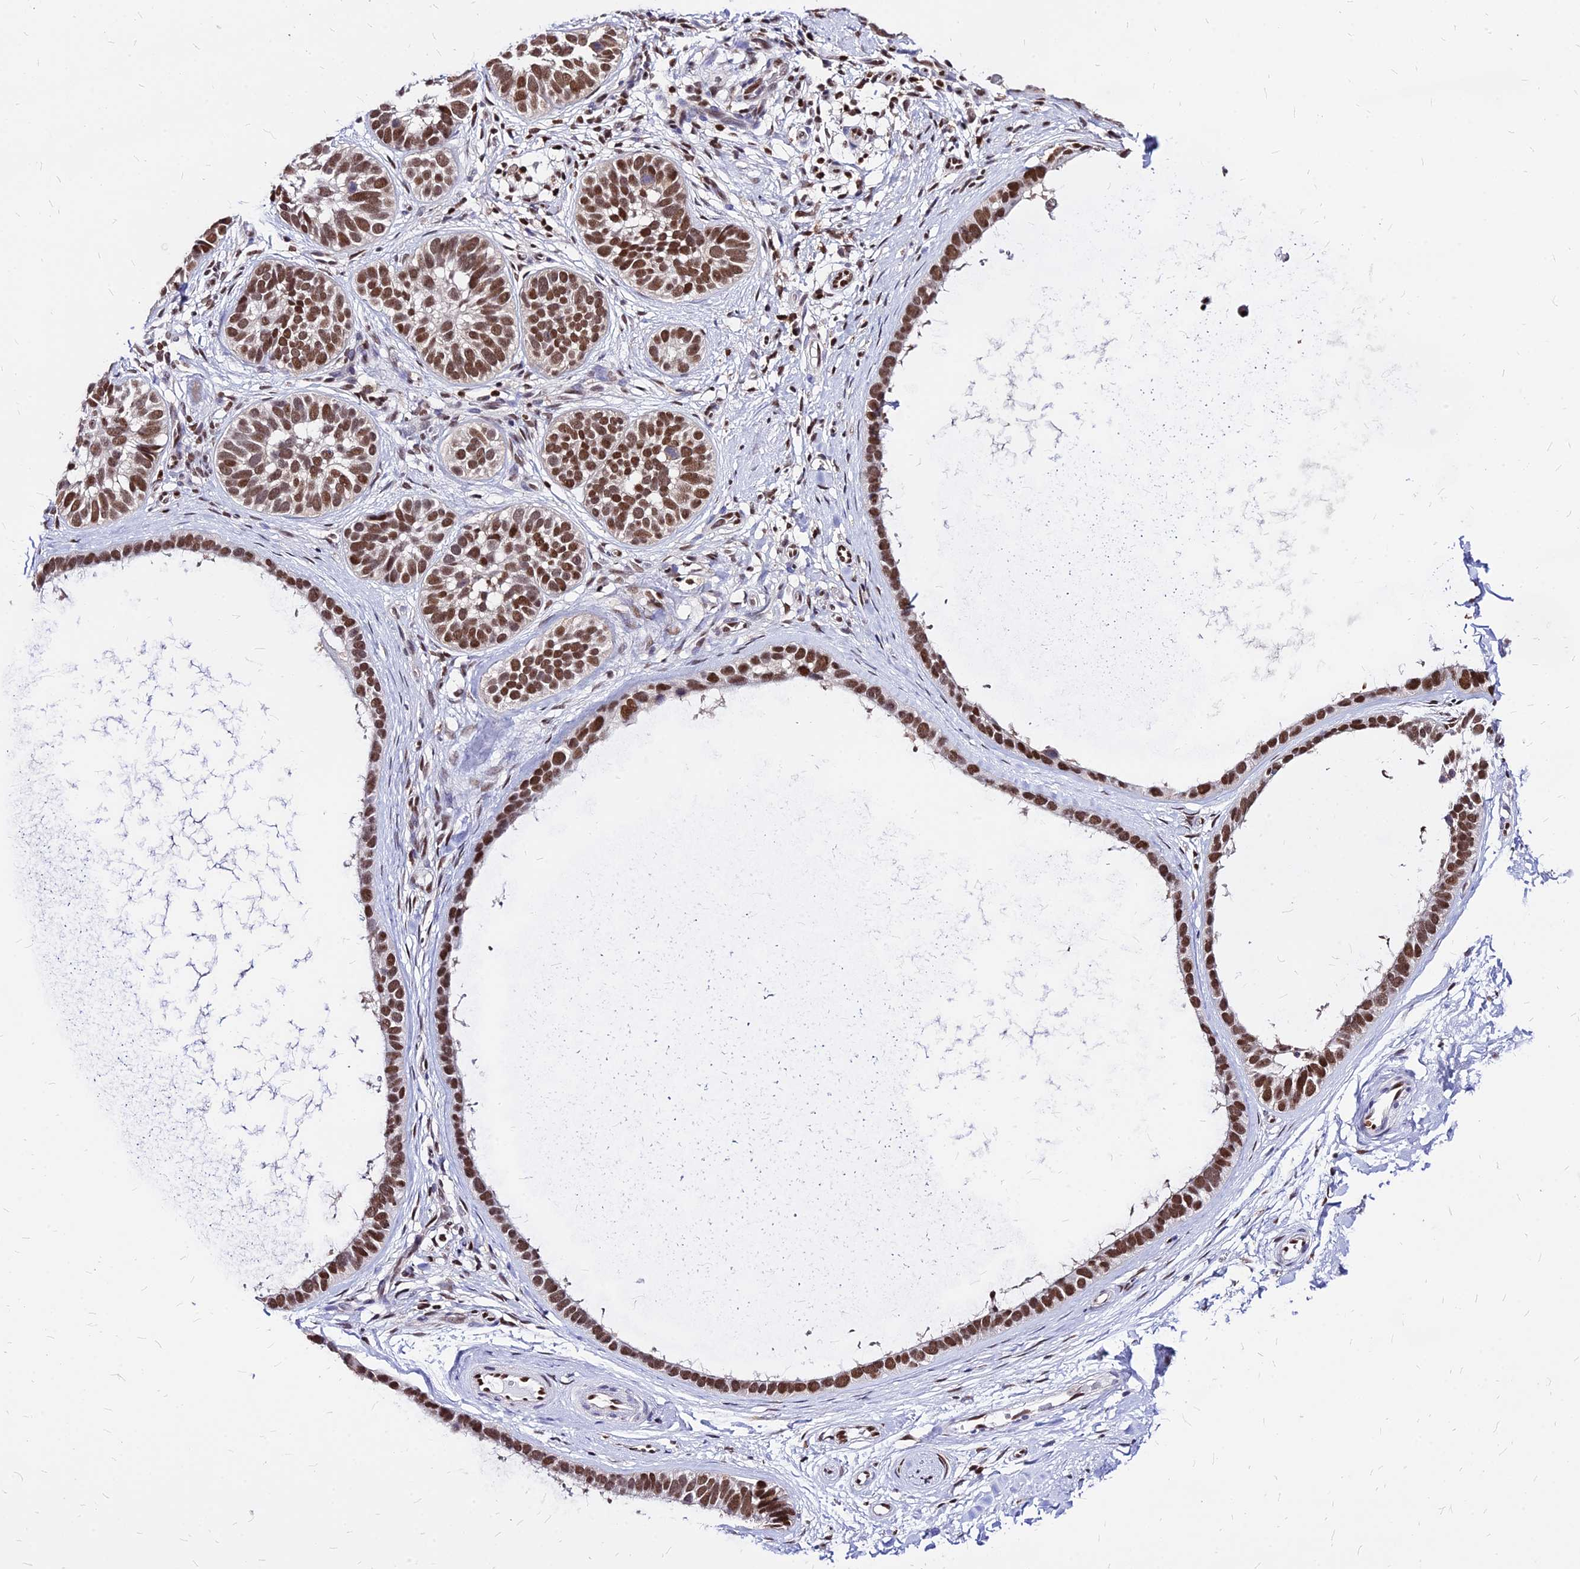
{"staining": {"intensity": "moderate", "quantity": ">75%", "location": "nuclear"}, "tissue": "skin cancer", "cell_type": "Tumor cells", "image_type": "cancer", "snomed": [{"axis": "morphology", "description": "Basal cell carcinoma"}, {"axis": "topography", "description": "Skin"}], "caption": "The image shows a brown stain indicating the presence of a protein in the nuclear of tumor cells in basal cell carcinoma (skin).", "gene": "PAXX", "patient": {"sex": "male", "age": 62}}